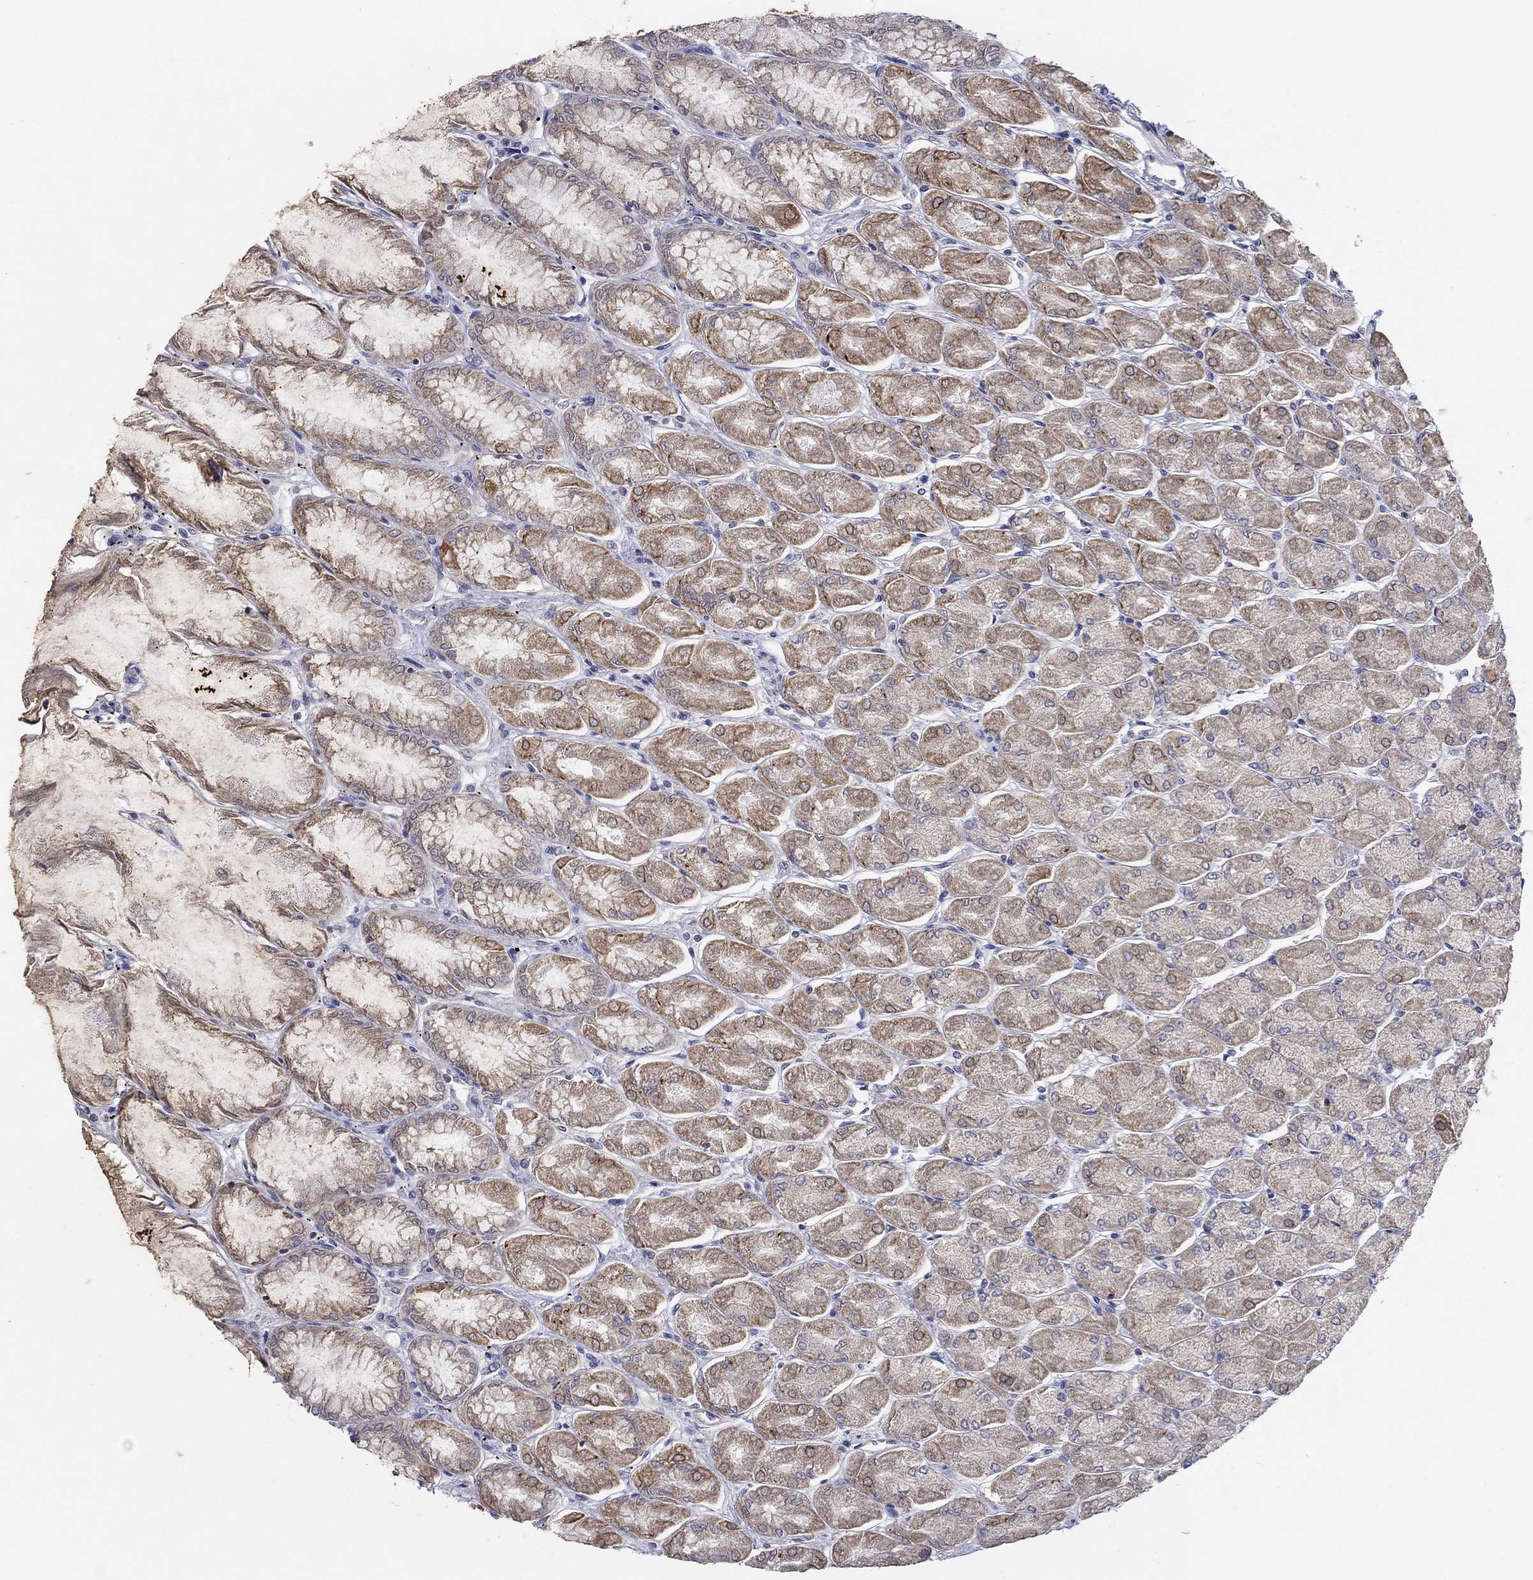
{"staining": {"intensity": "moderate", "quantity": "25%-75%", "location": "cytoplasmic/membranous"}, "tissue": "stomach", "cell_type": "Glandular cells", "image_type": "normal", "snomed": [{"axis": "morphology", "description": "Normal tissue, NOS"}, {"axis": "topography", "description": "Stomach, upper"}], "caption": "Glandular cells show medium levels of moderate cytoplasmic/membranous expression in approximately 25%-75% of cells in benign human stomach. (Brightfield microscopy of DAB IHC at high magnification).", "gene": "ERMP1", "patient": {"sex": "male", "age": 60}}